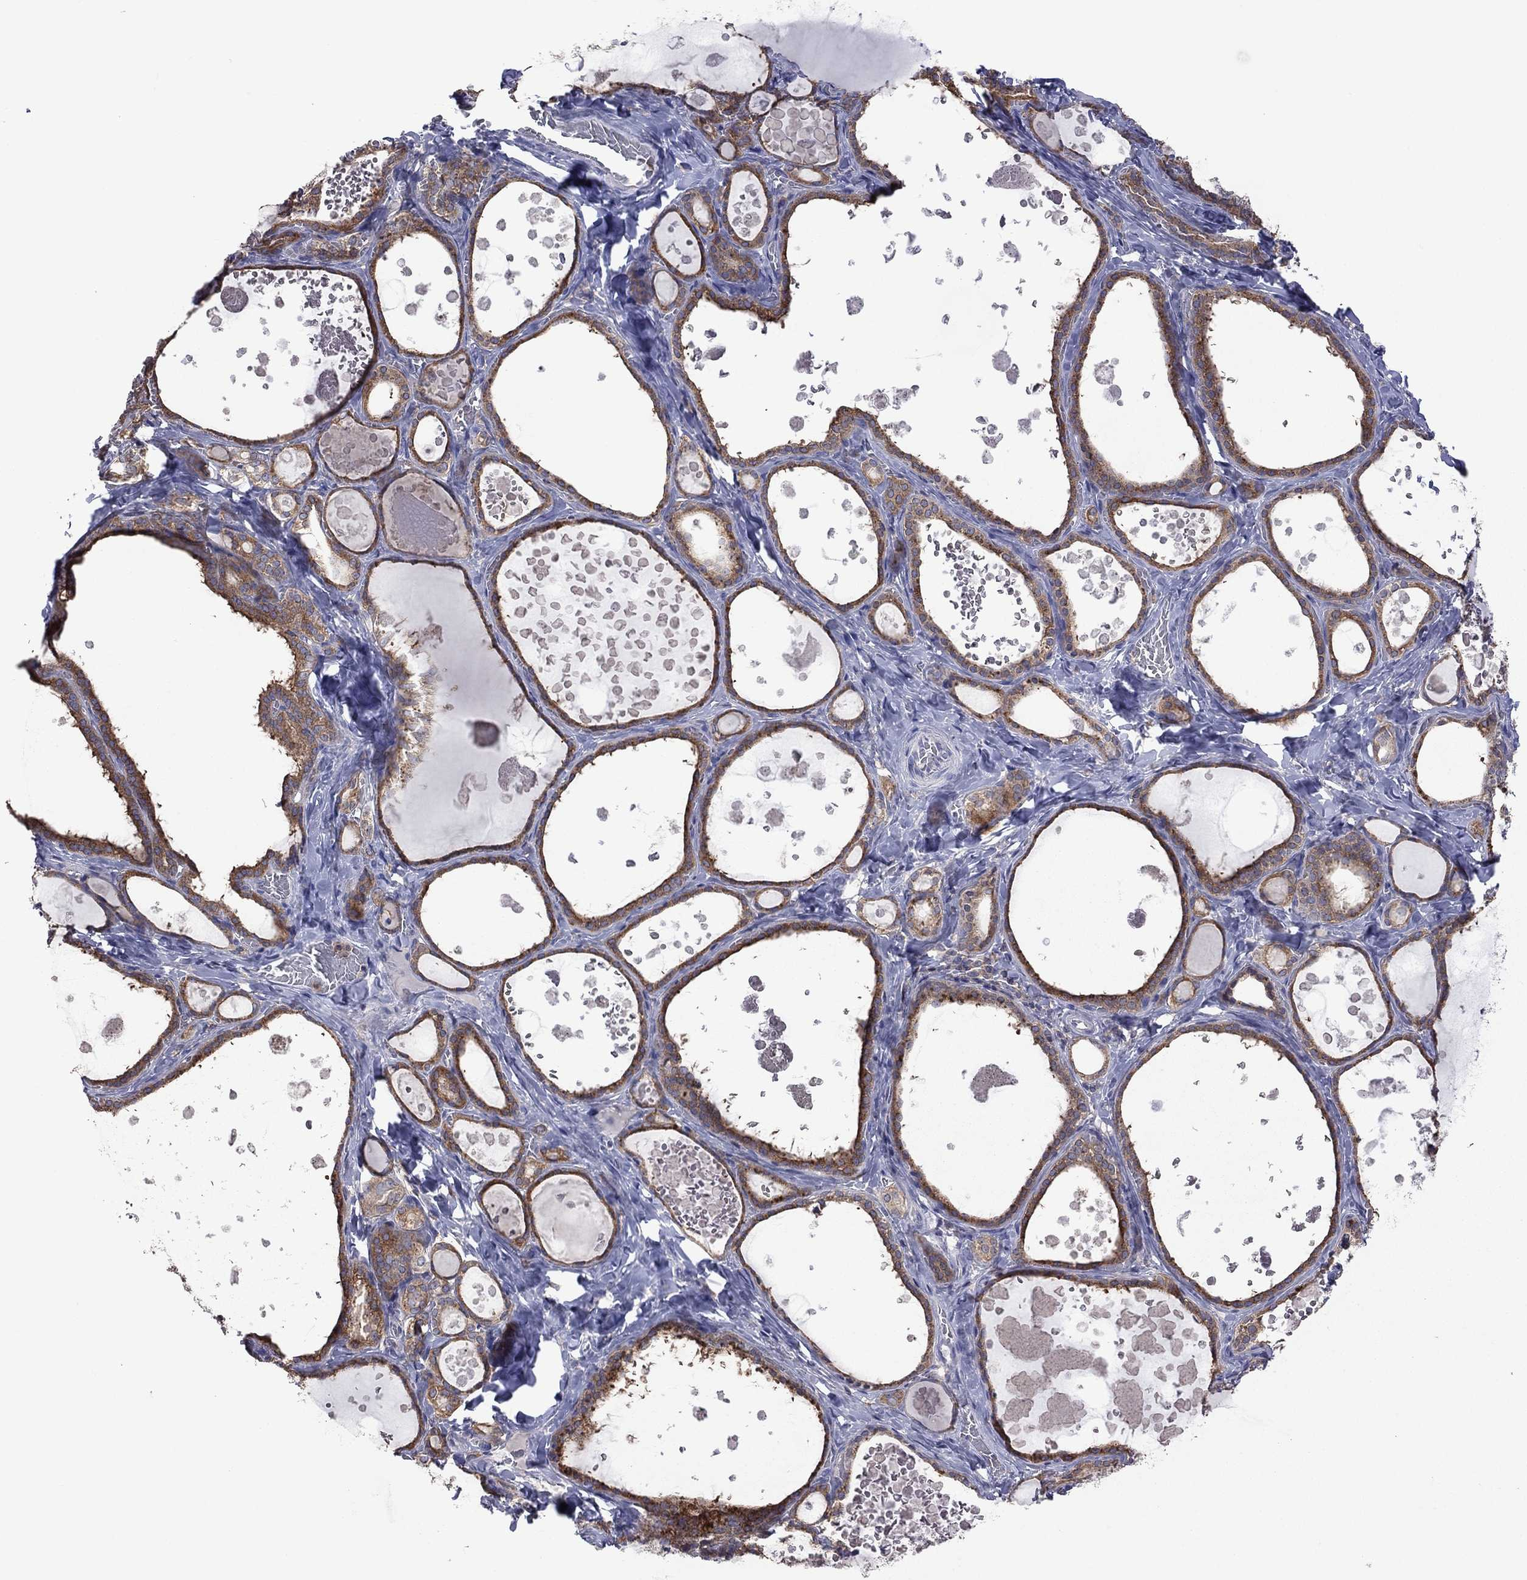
{"staining": {"intensity": "moderate", "quantity": ">75%", "location": "cytoplasmic/membranous"}, "tissue": "thyroid gland", "cell_type": "Glandular cells", "image_type": "normal", "snomed": [{"axis": "morphology", "description": "Normal tissue, NOS"}, {"axis": "topography", "description": "Thyroid gland"}], "caption": "Immunohistochemical staining of normal thyroid gland exhibits moderate cytoplasmic/membranous protein positivity in about >75% of glandular cells.", "gene": "ENSG00000288520", "patient": {"sex": "female", "age": 56}}